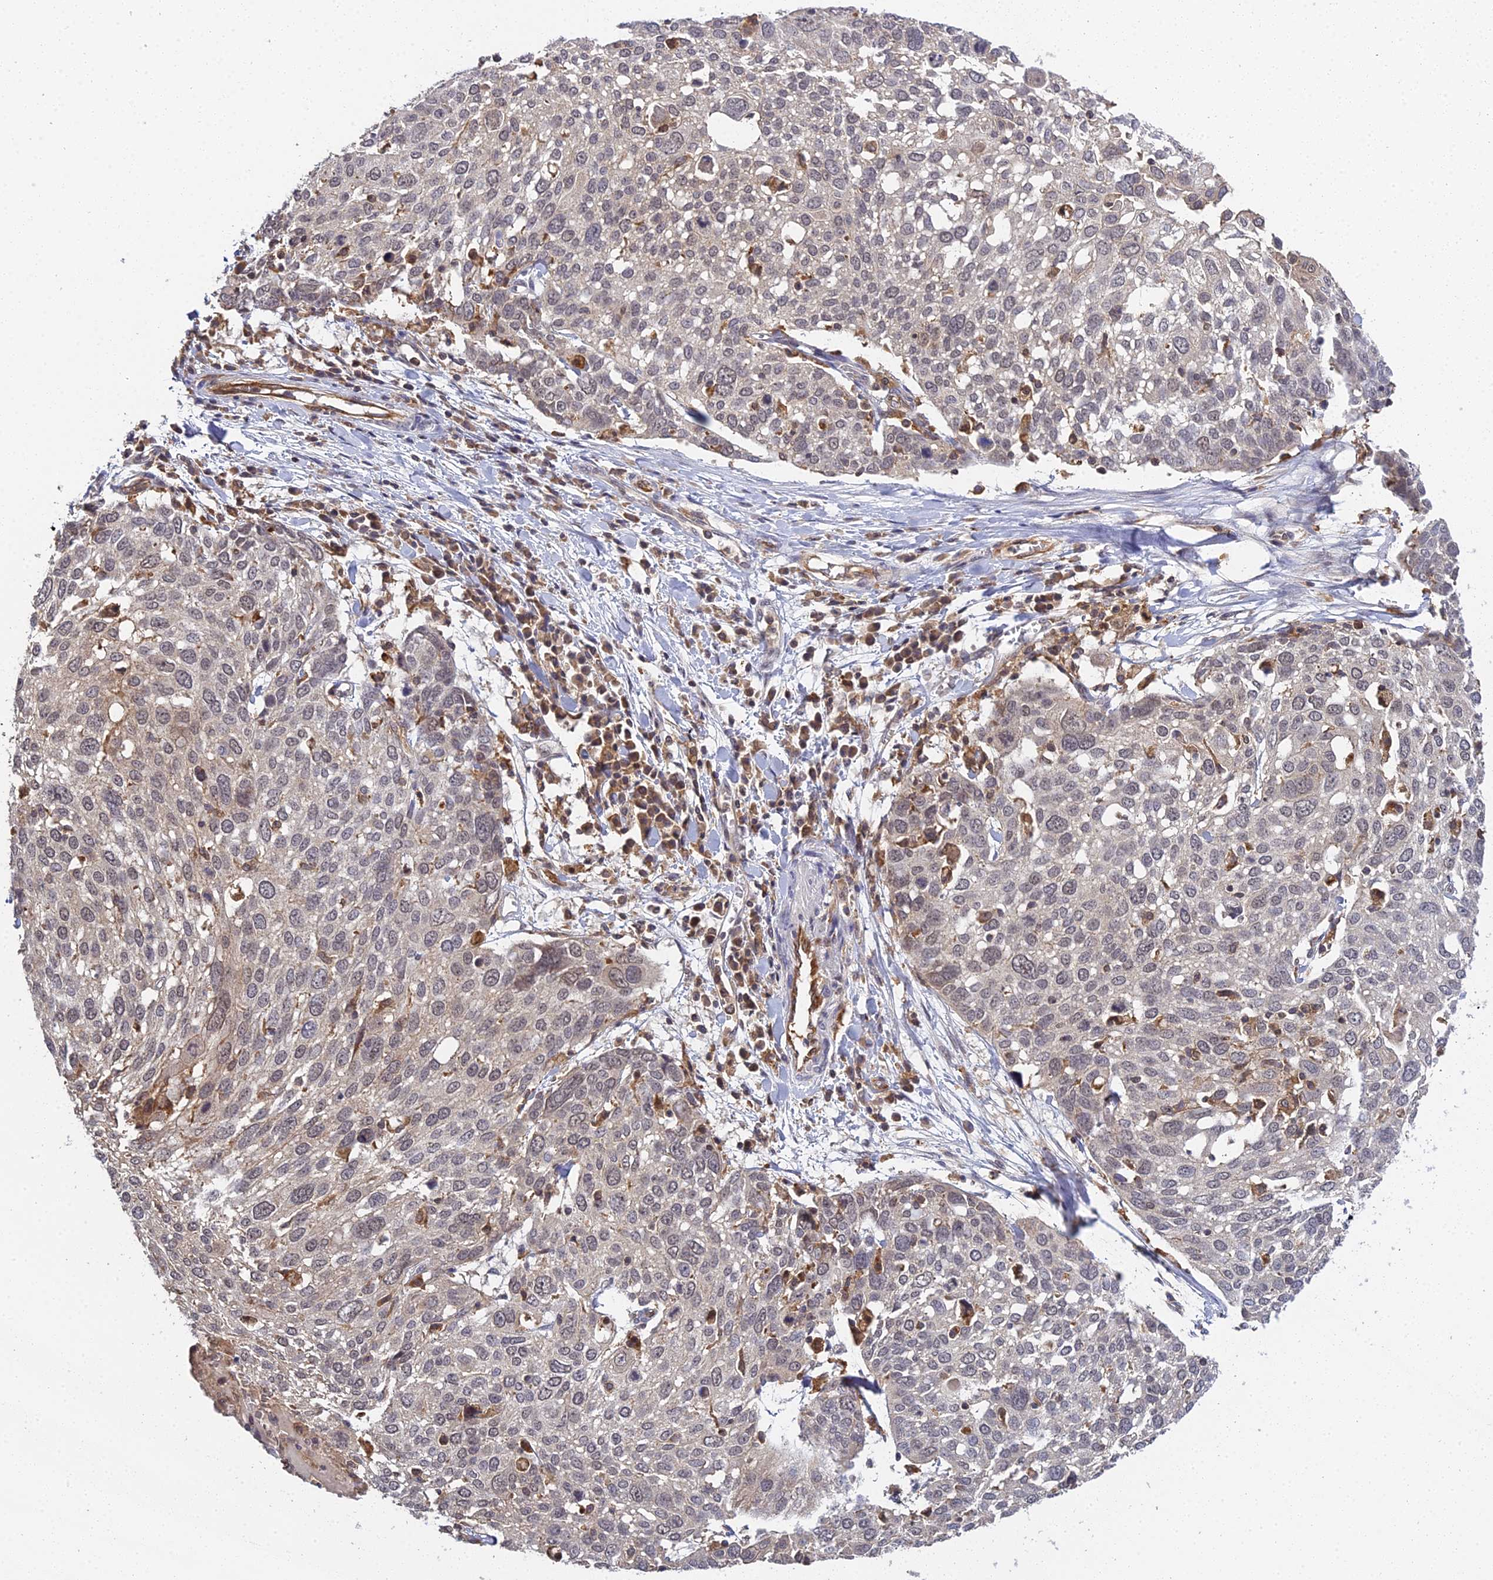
{"staining": {"intensity": "weak", "quantity": "<25%", "location": "cytoplasmic/membranous,nuclear"}, "tissue": "lung cancer", "cell_type": "Tumor cells", "image_type": "cancer", "snomed": [{"axis": "morphology", "description": "Squamous cell carcinoma, NOS"}, {"axis": "topography", "description": "Lung"}], "caption": "Squamous cell carcinoma (lung) was stained to show a protein in brown. There is no significant expression in tumor cells.", "gene": "TPRX1", "patient": {"sex": "male", "age": 65}}